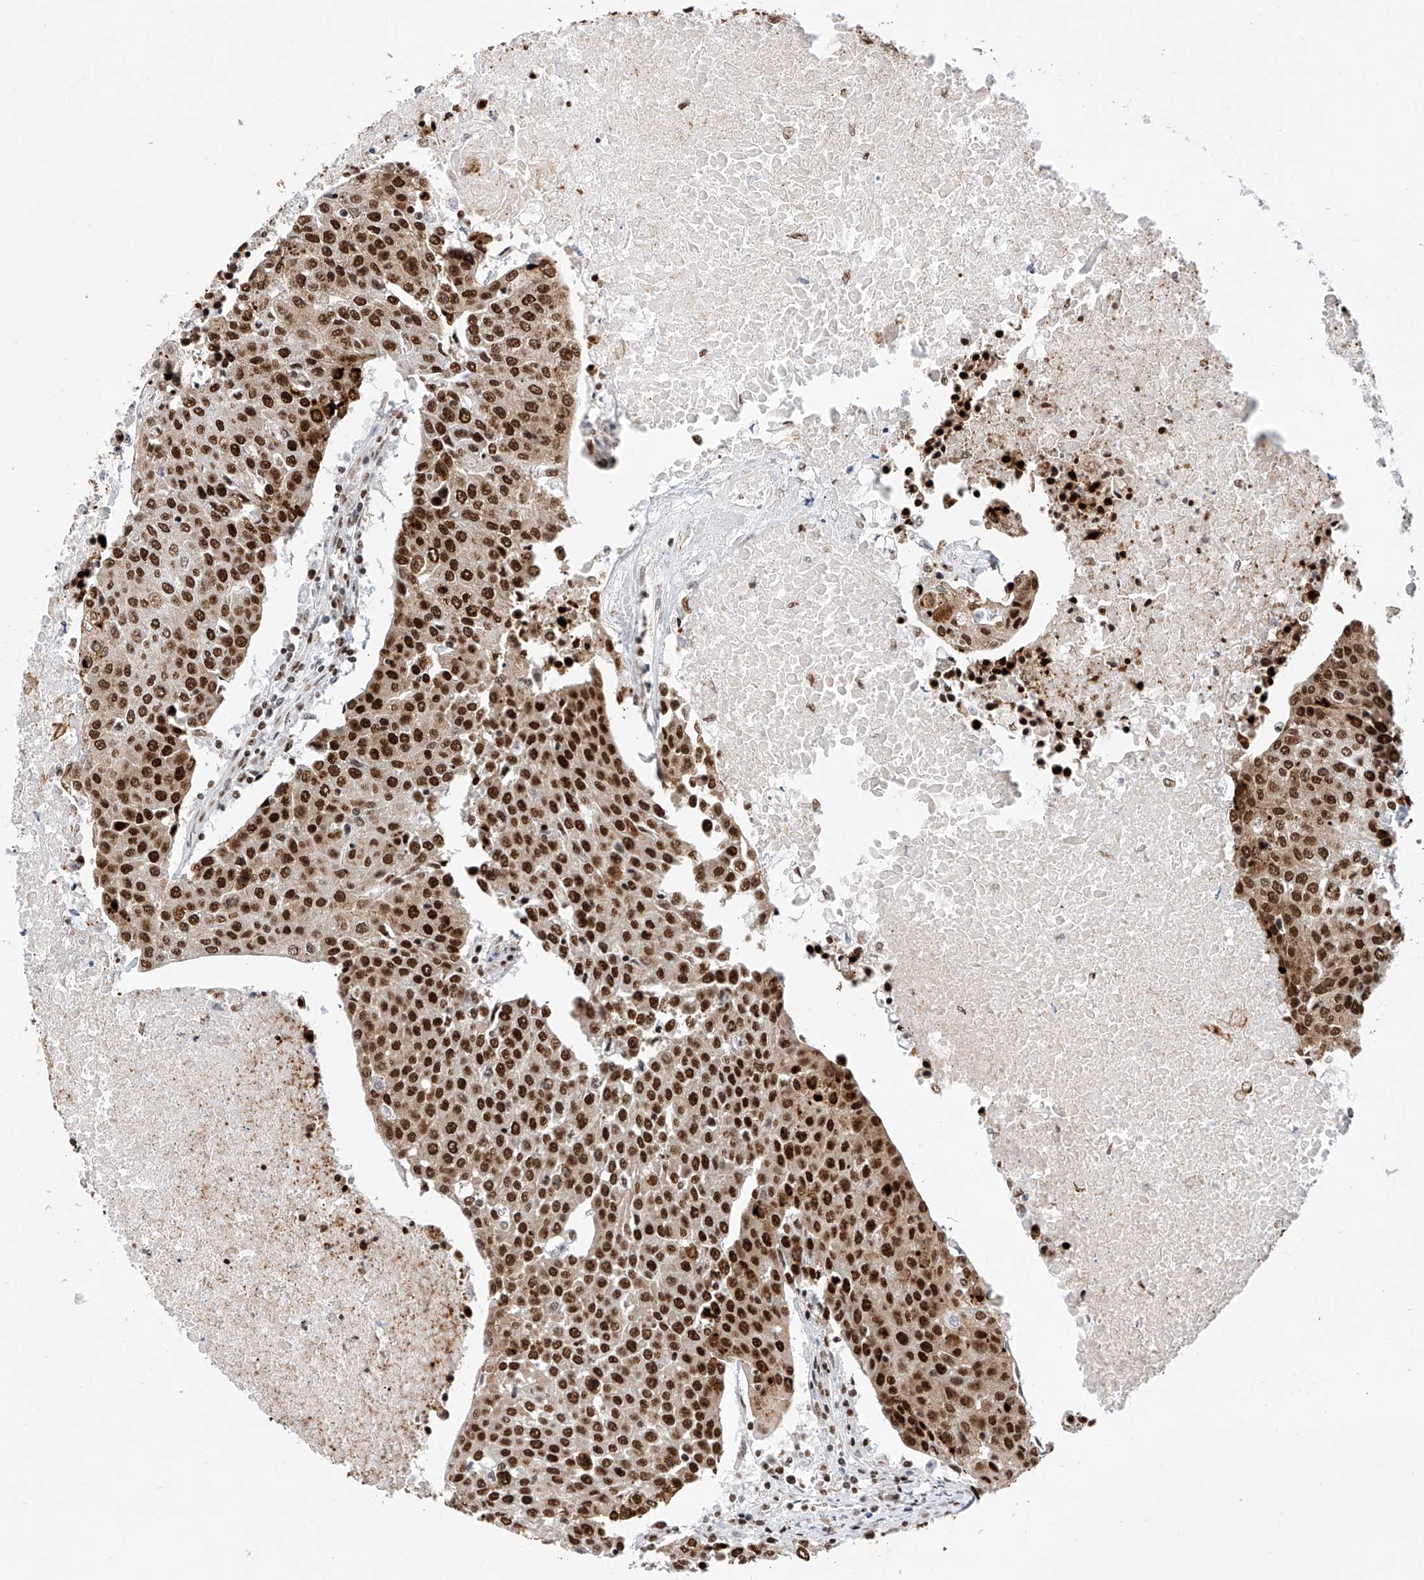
{"staining": {"intensity": "strong", "quantity": ">75%", "location": "nuclear"}, "tissue": "urothelial cancer", "cell_type": "Tumor cells", "image_type": "cancer", "snomed": [{"axis": "morphology", "description": "Urothelial carcinoma, High grade"}, {"axis": "topography", "description": "Urinary bladder"}], "caption": "The photomicrograph reveals staining of urothelial carcinoma (high-grade), revealing strong nuclear protein staining (brown color) within tumor cells. Using DAB (brown) and hematoxylin (blue) stains, captured at high magnification using brightfield microscopy.", "gene": "SRSF6", "patient": {"sex": "female", "age": 85}}